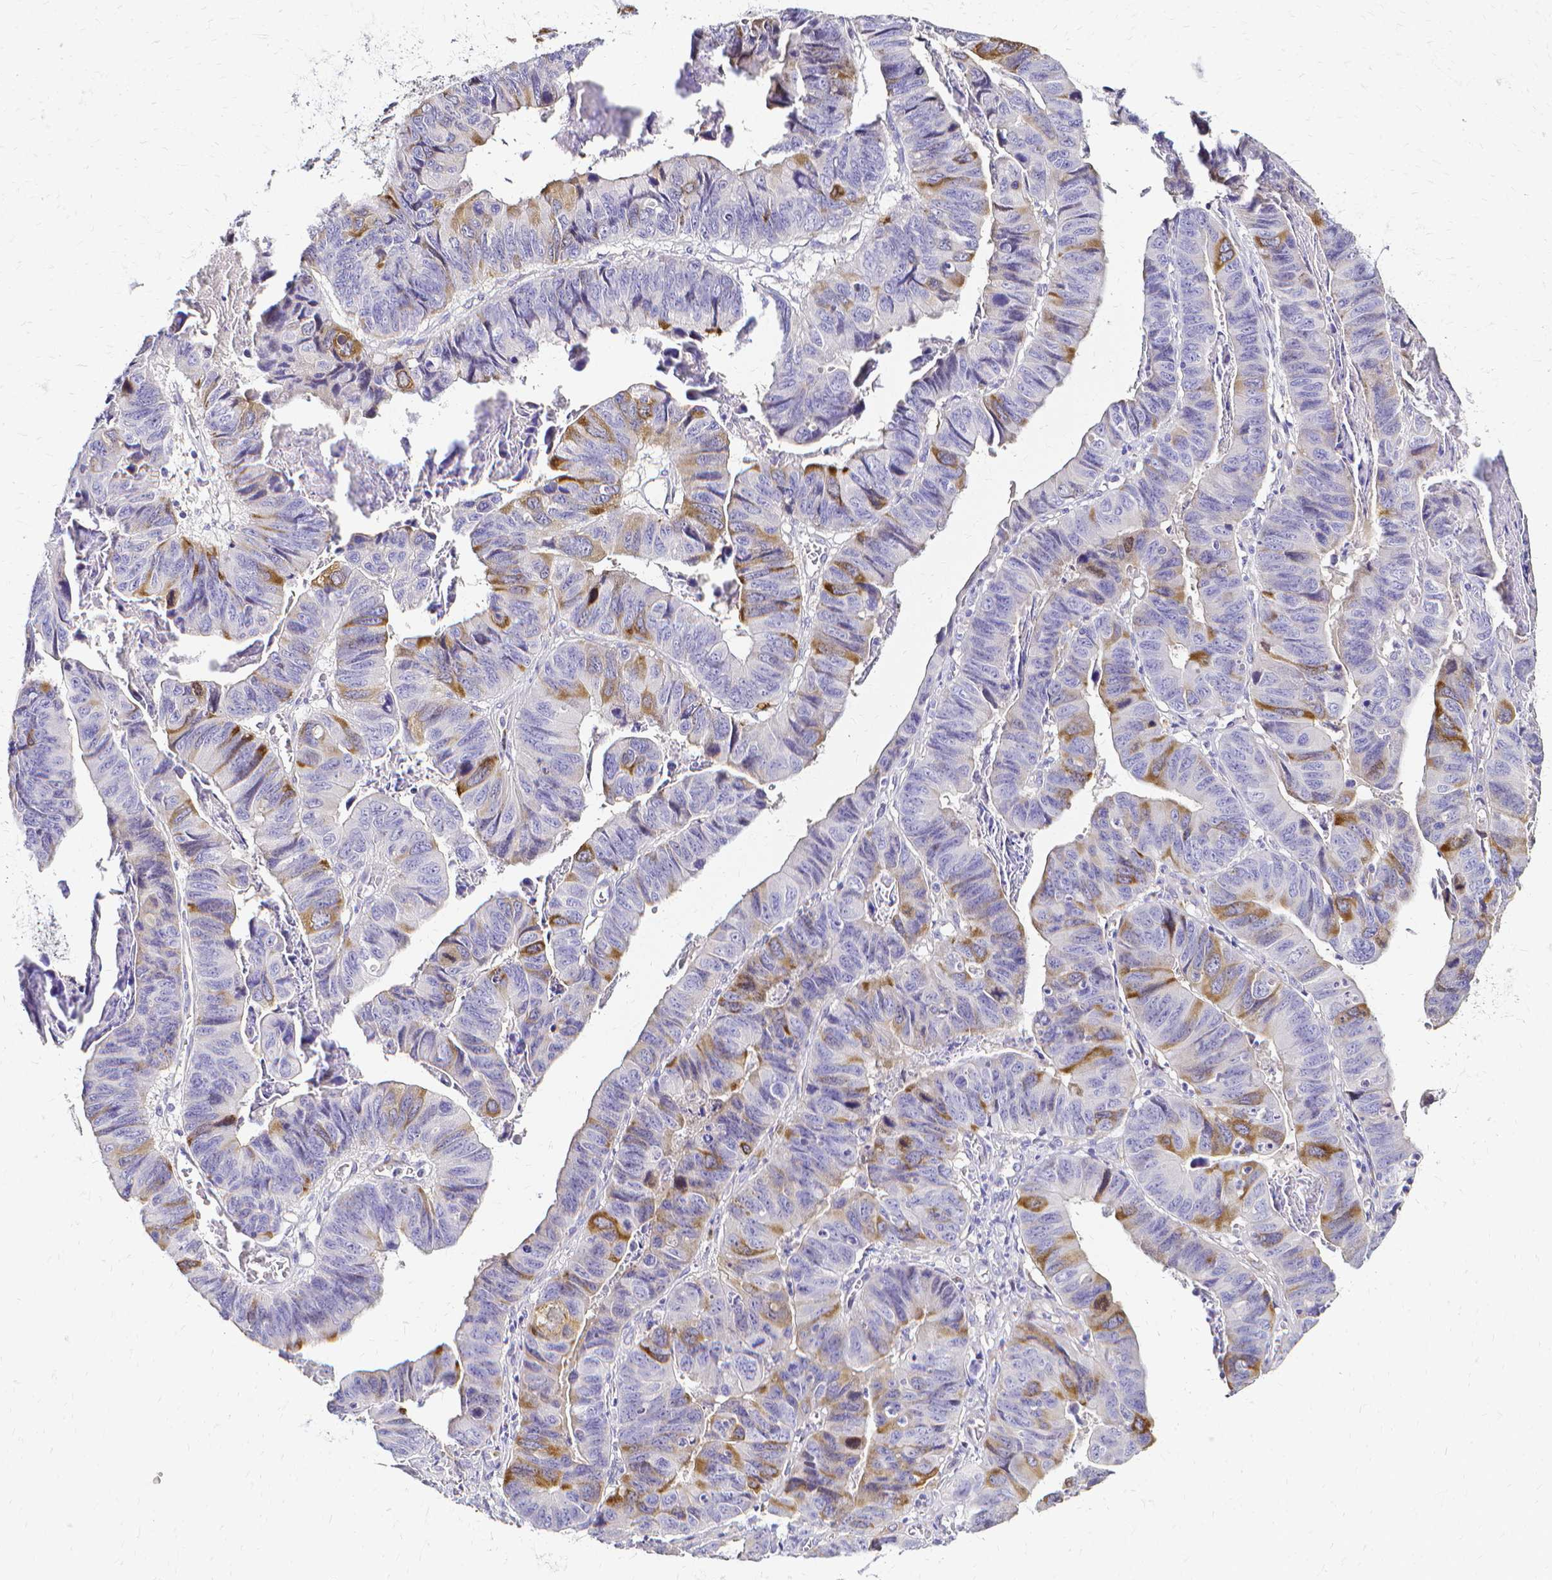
{"staining": {"intensity": "moderate", "quantity": "25%-75%", "location": "cytoplasmic/membranous"}, "tissue": "stomach cancer", "cell_type": "Tumor cells", "image_type": "cancer", "snomed": [{"axis": "morphology", "description": "Adenocarcinoma, NOS"}, {"axis": "topography", "description": "Stomach, lower"}], "caption": "This is an image of IHC staining of stomach adenocarcinoma, which shows moderate staining in the cytoplasmic/membranous of tumor cells.", "gene": "CCNB1", "patient": {"sex": "male", "age": 77}}